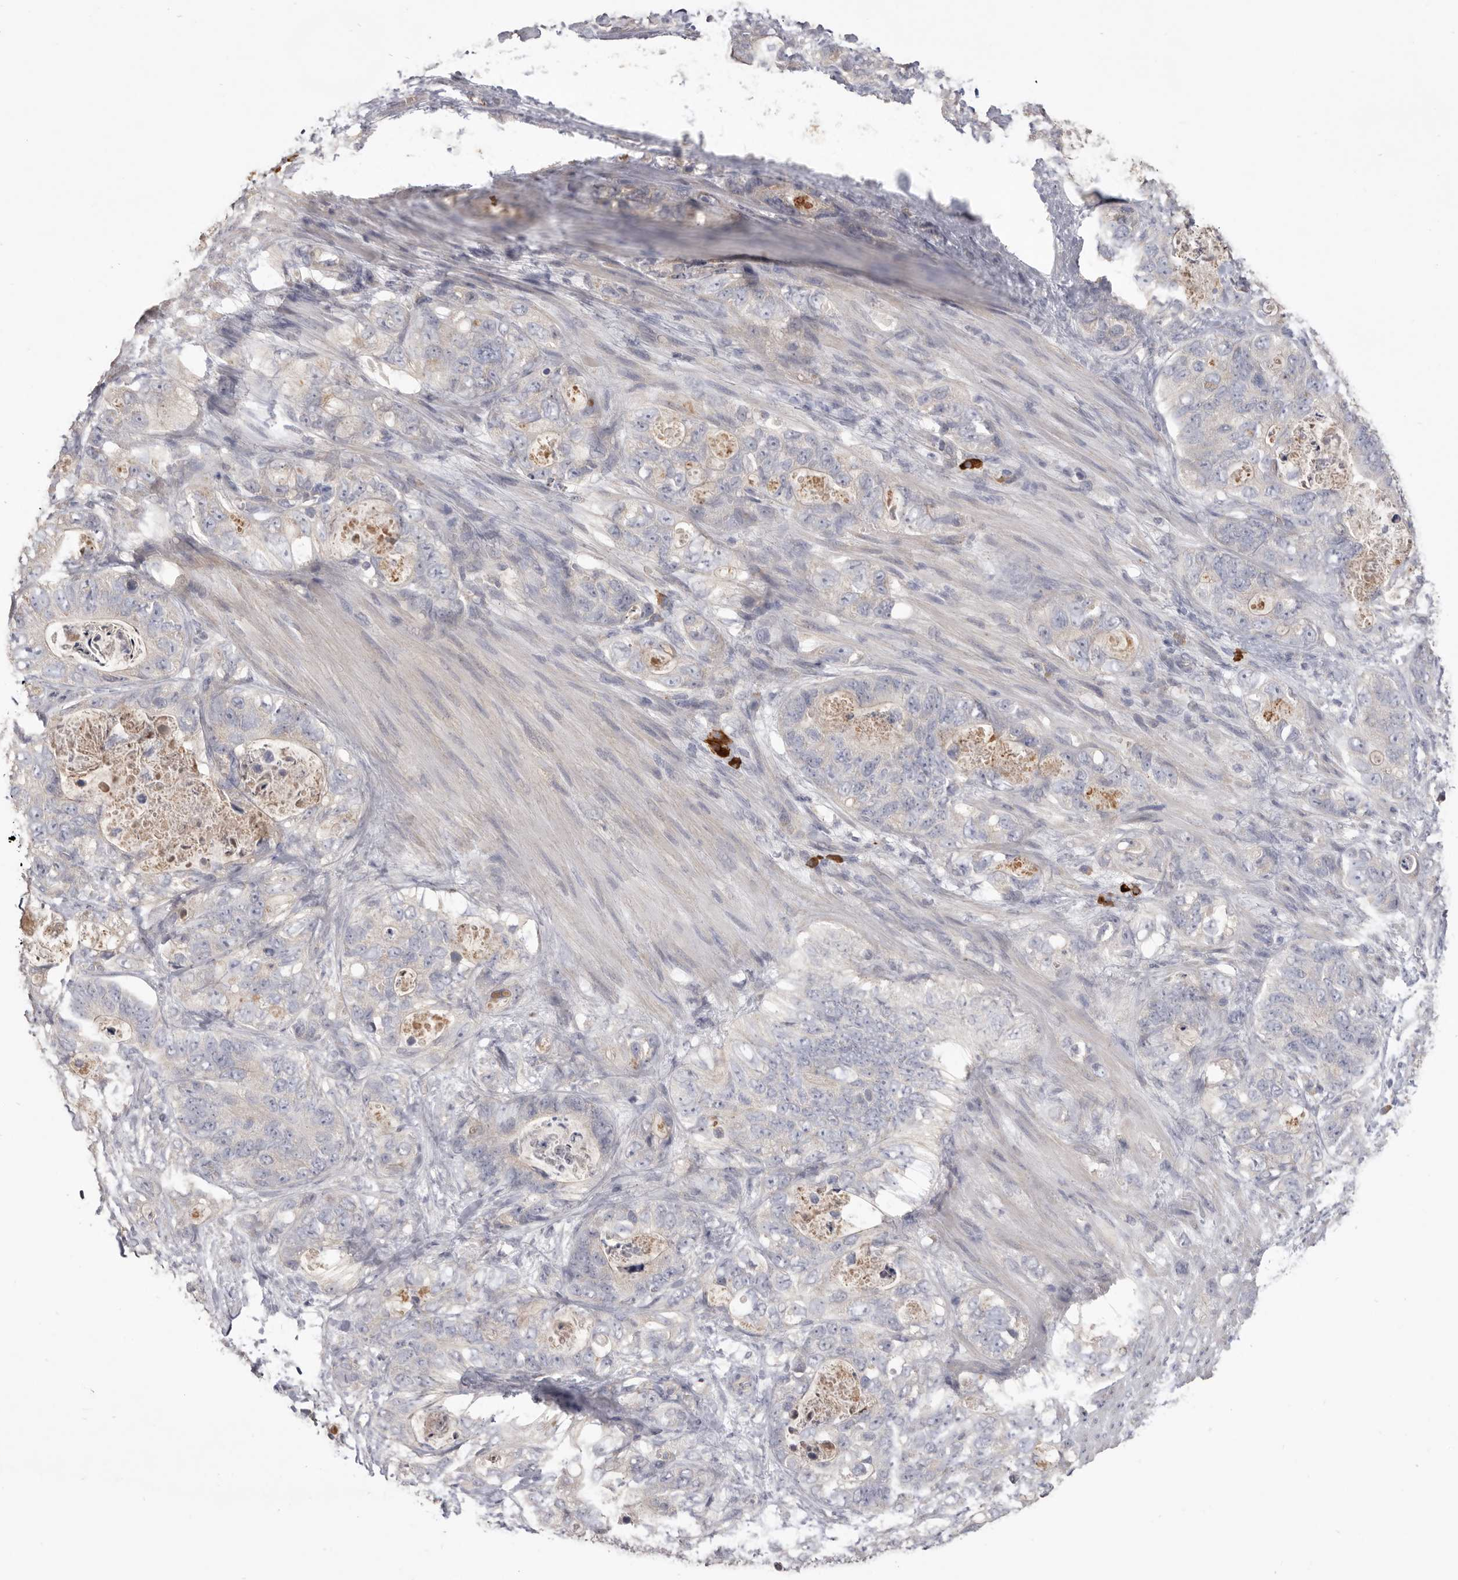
{"staining": {"intensity": "negative", "quantity": "none", "location": "none"}, "tissue": "stomach cancer", "cell_type": "Tumor cells", "image_type": "cancer", "snomed": [{"axis": "morphology", "description": "Normal tissue, NOS"}, {"axis": "morphology", "description": "Adenocarcinoma, NOS"}, {"axis": "topography", "description": "Stomach"}], "caption": "High power microscopy photomicrograph of an immunohistochemistry image of stomach adenocarcinoma, revealing no significant positivity in tumor cells.", "gene": "HCAR2", "patient": {"sex": "female", "age": 89}}